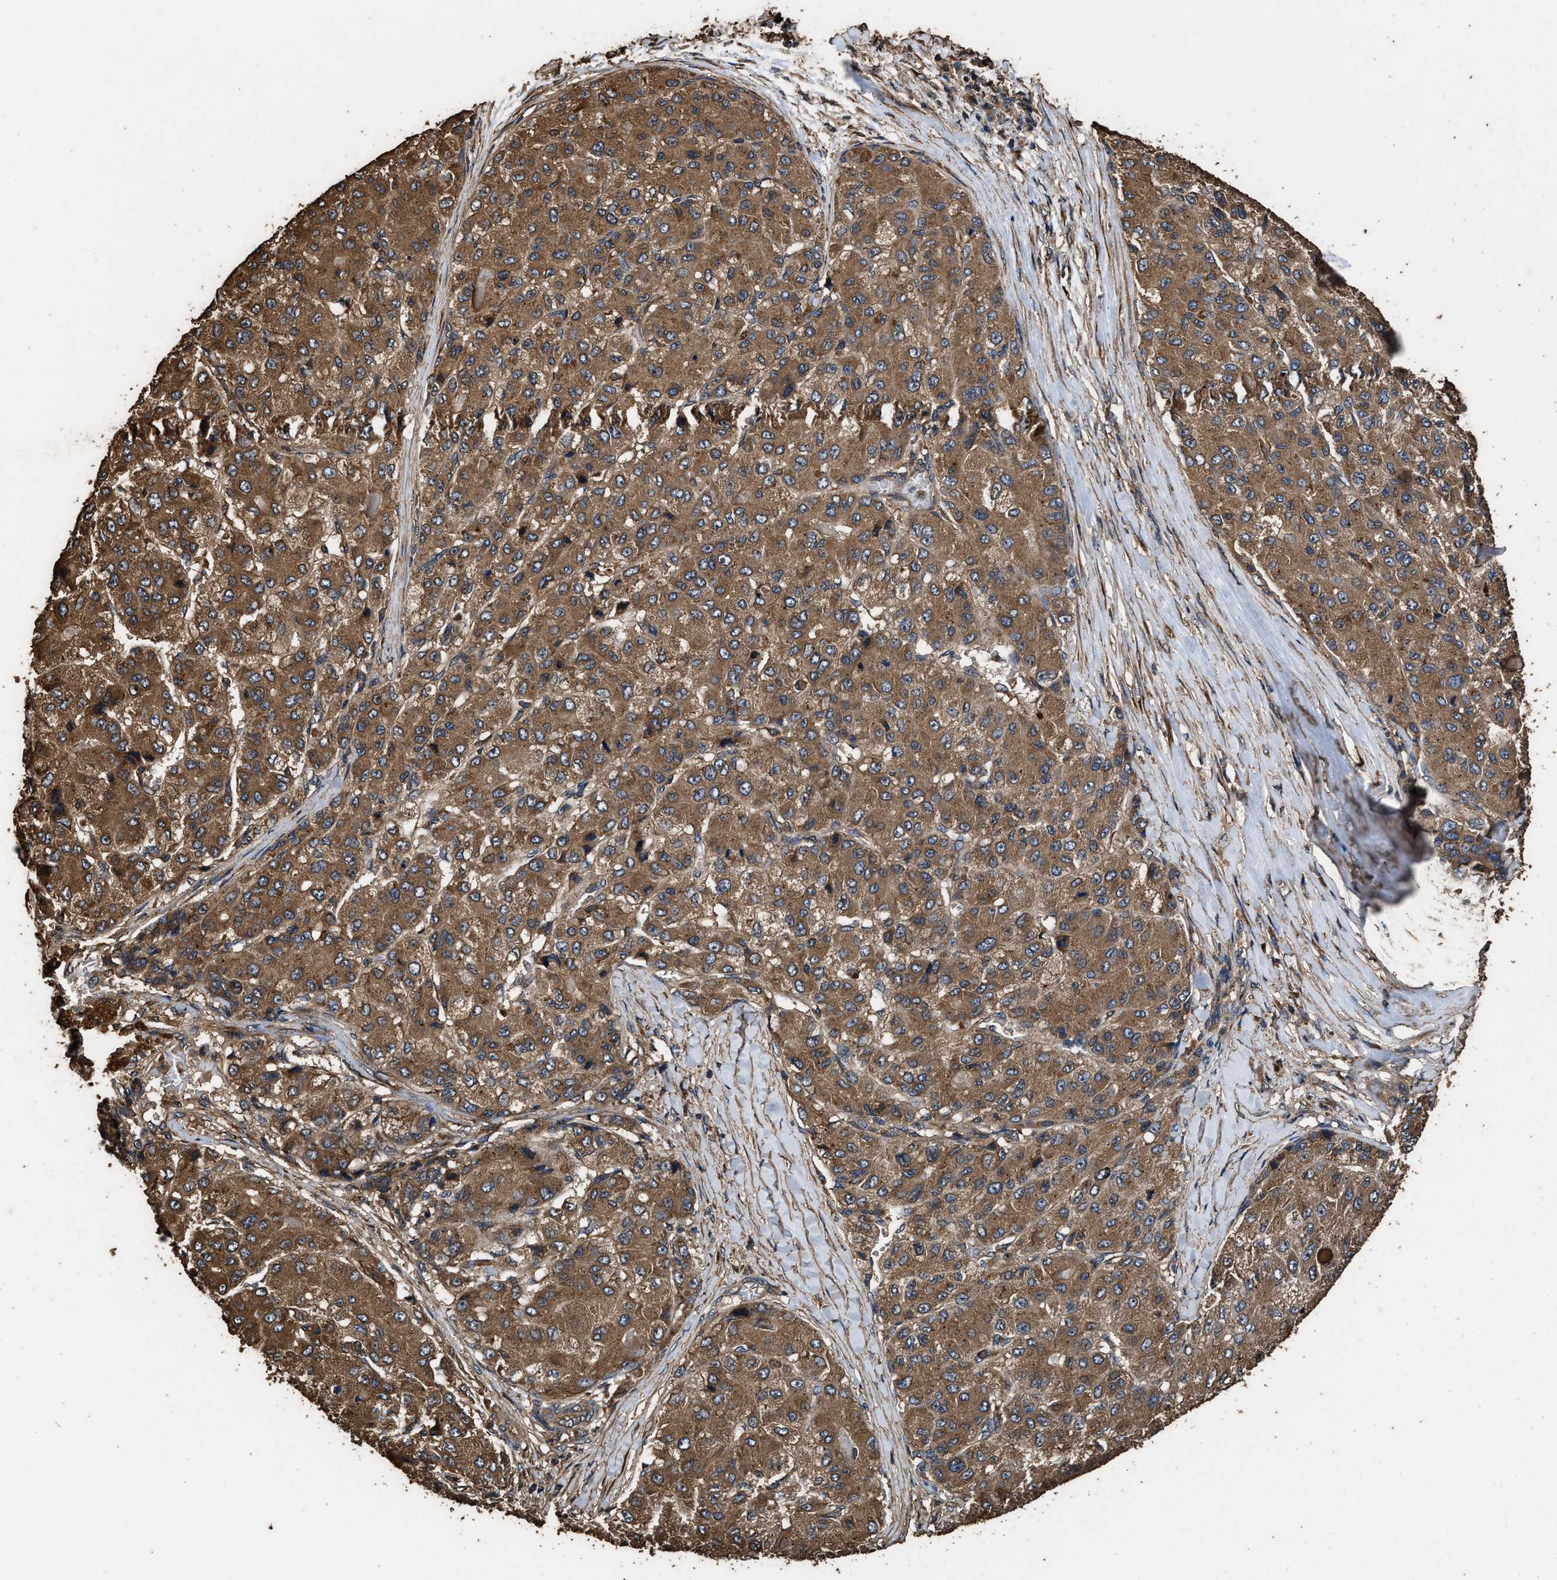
{"staining": {"intensity": "moderate", "quantity": ">75%", "location": "cytoplasmic/membranous"}, "tissue": "liver cancer", "cell_type": "Tumor cells", "image_type": "cancer", "snomed": [{"axis": "morphology", "description": "Carcinoma, Hepatocellular, NOS"}, {"axis": "topography", "description": "Liver"}], "caption": "Tumor cells display moderate cytoplasmic/membranous positivity in approximately >75% of cells in liver hepatocellular carcinoma.", "gene": "ZMYND19", "patient": {"sex": "male", "age": 80}}